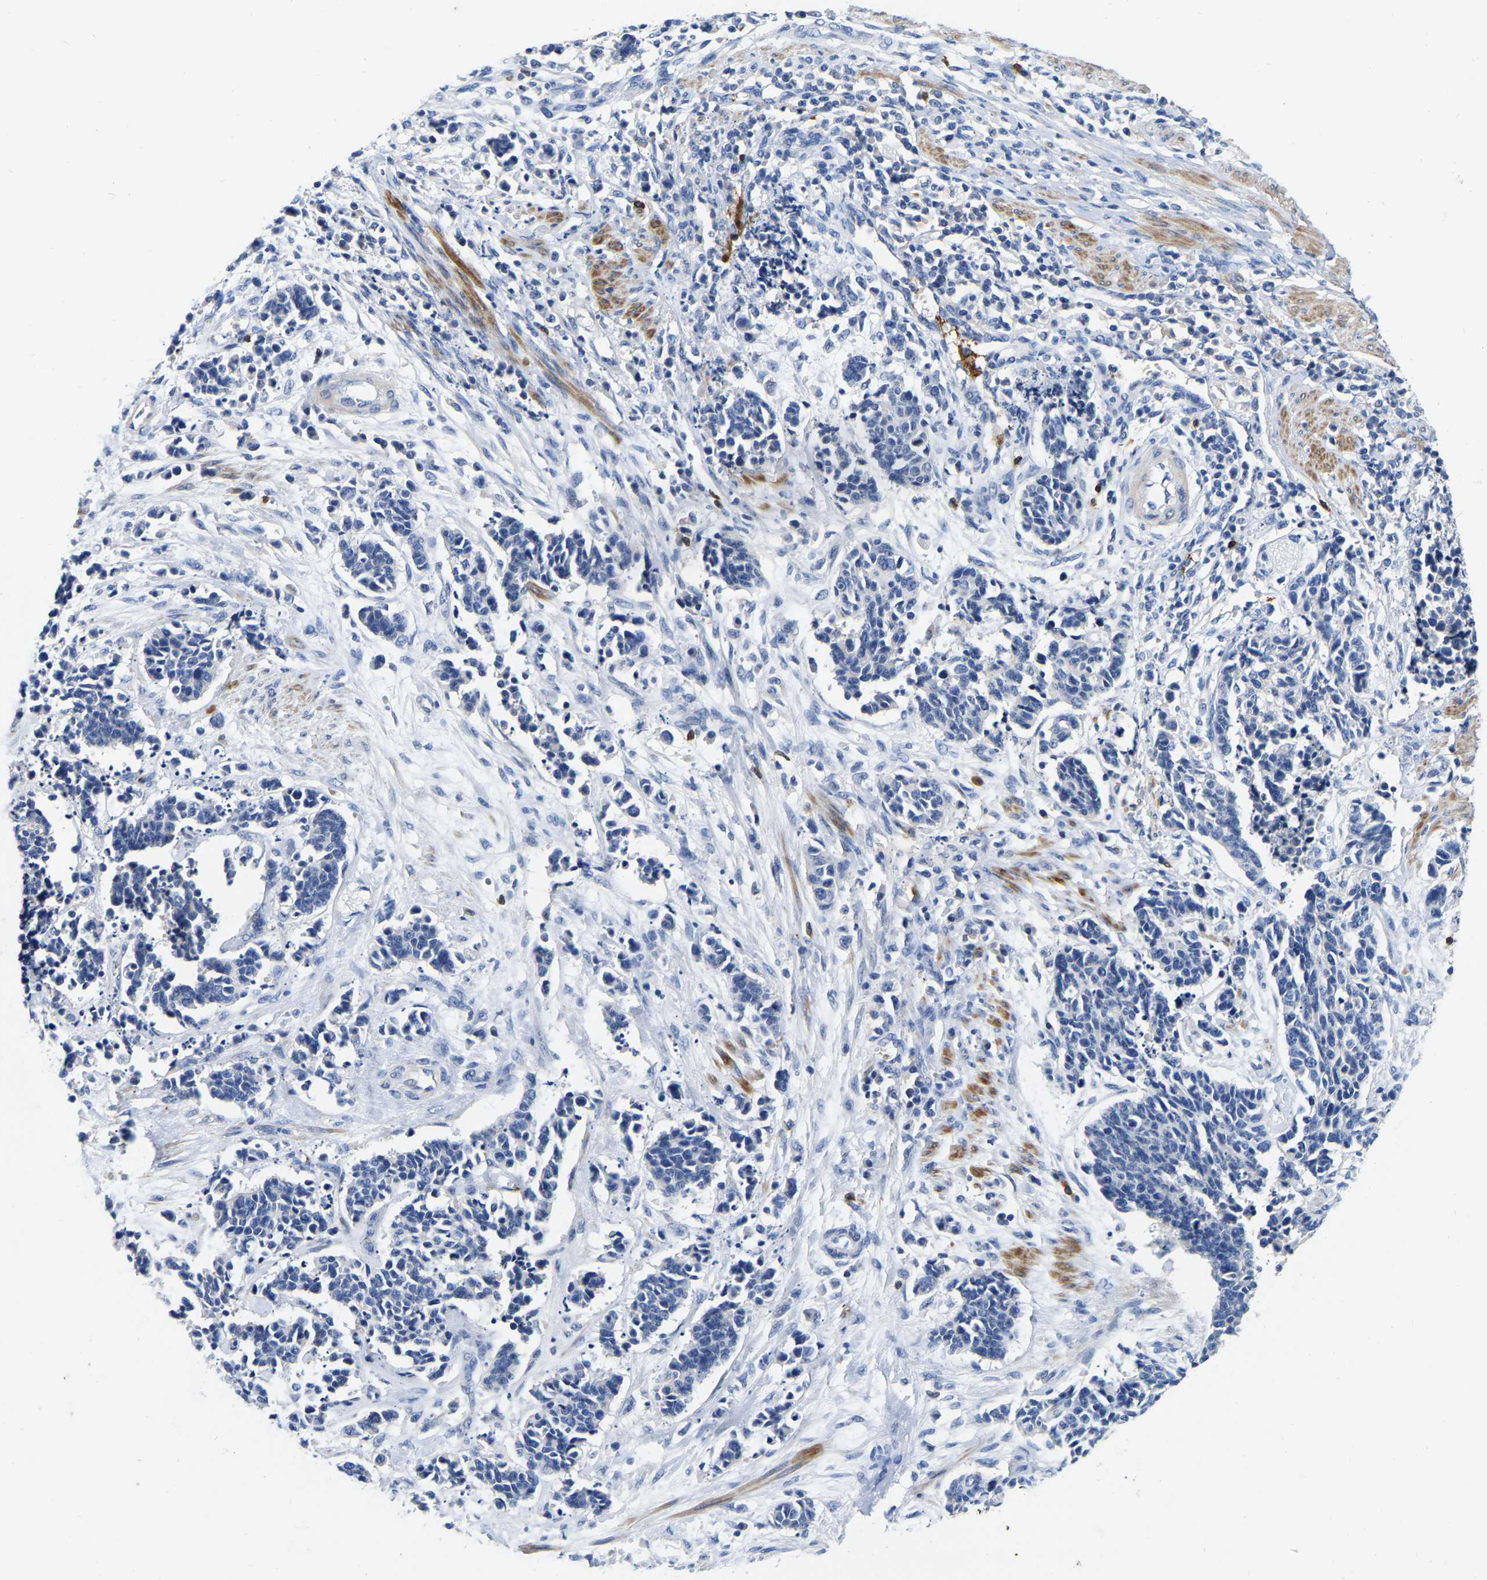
{"staining": {"intensity": "negative", "quantity": "none", "location": "none"}, "tissue": "cervical cancer", "cell_type": "Tumor cells", "image_type": "cancer", "snomed": [{"axis": "morphology", "description": "Squamous cell carcinoma, NOS"}, {"axis": "topography", "description": "Cervix"}], "caption": "This is an immunohistochemistry (IHC) histopathology image of cervical squamous cell carcinoma. There is no positivity in tumor cells.", "gene": "RAB27B", "patient": {"sex": "female", "age": 35}}